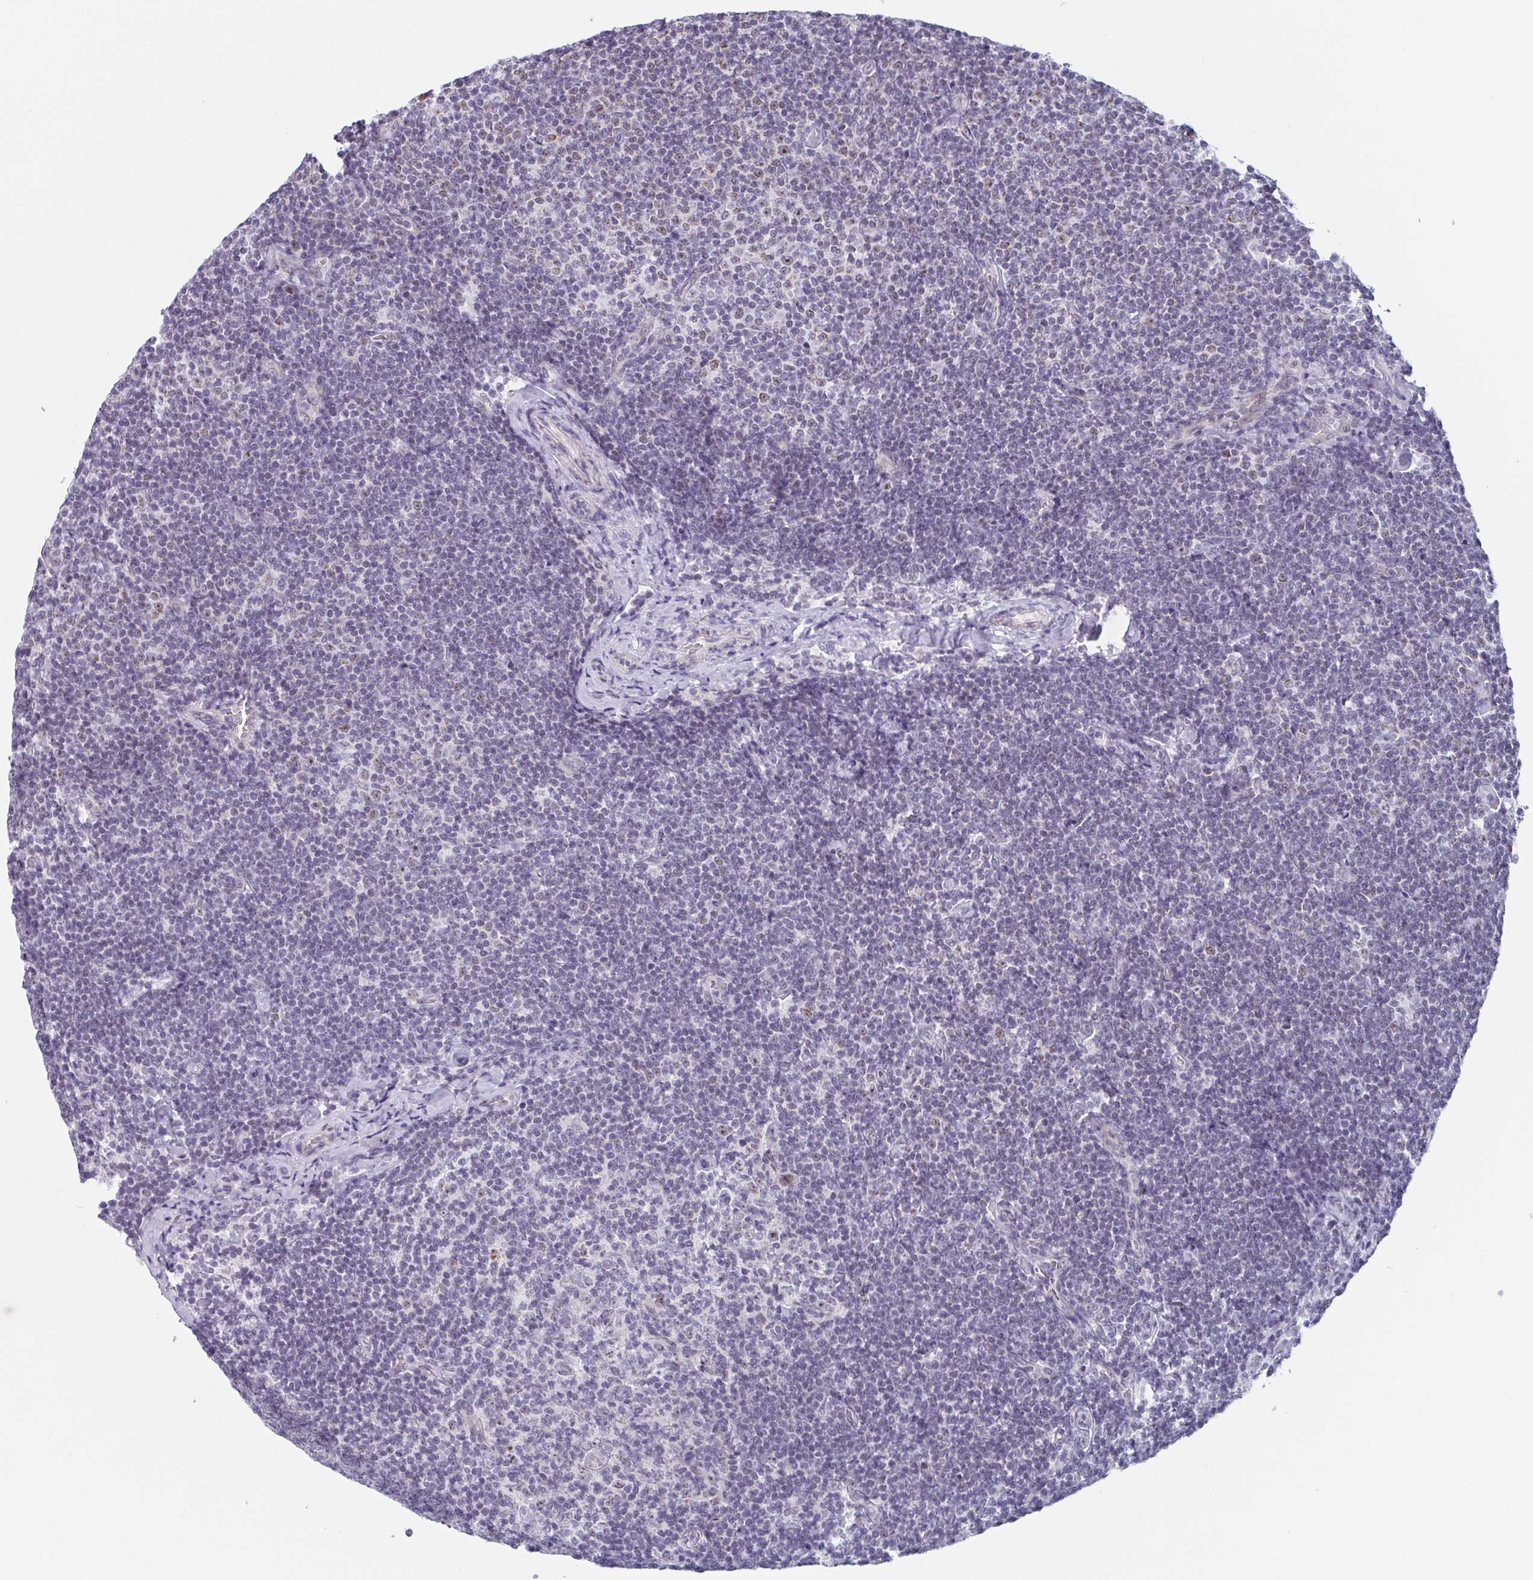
{"staining": {"intensity": "negative", "quantity": "none", "location": "none"}, "tissue": "lymphoma", "cell_type": "Tumor cells", "image_type": "cancer", "snomed": [{"axis": "morphology", "description": "Malignant lymphoma, non-Hodgkin's type, Low grade"}, {"axis": "topography", "description": "Lymph node"}], "caption": "Tumor cells show no significant staining in malignant lymphoma, non-Hodgkin's type (low-grade).", "gene": "EXOSC7", "patient": {"sex": "male", "age": 81}}